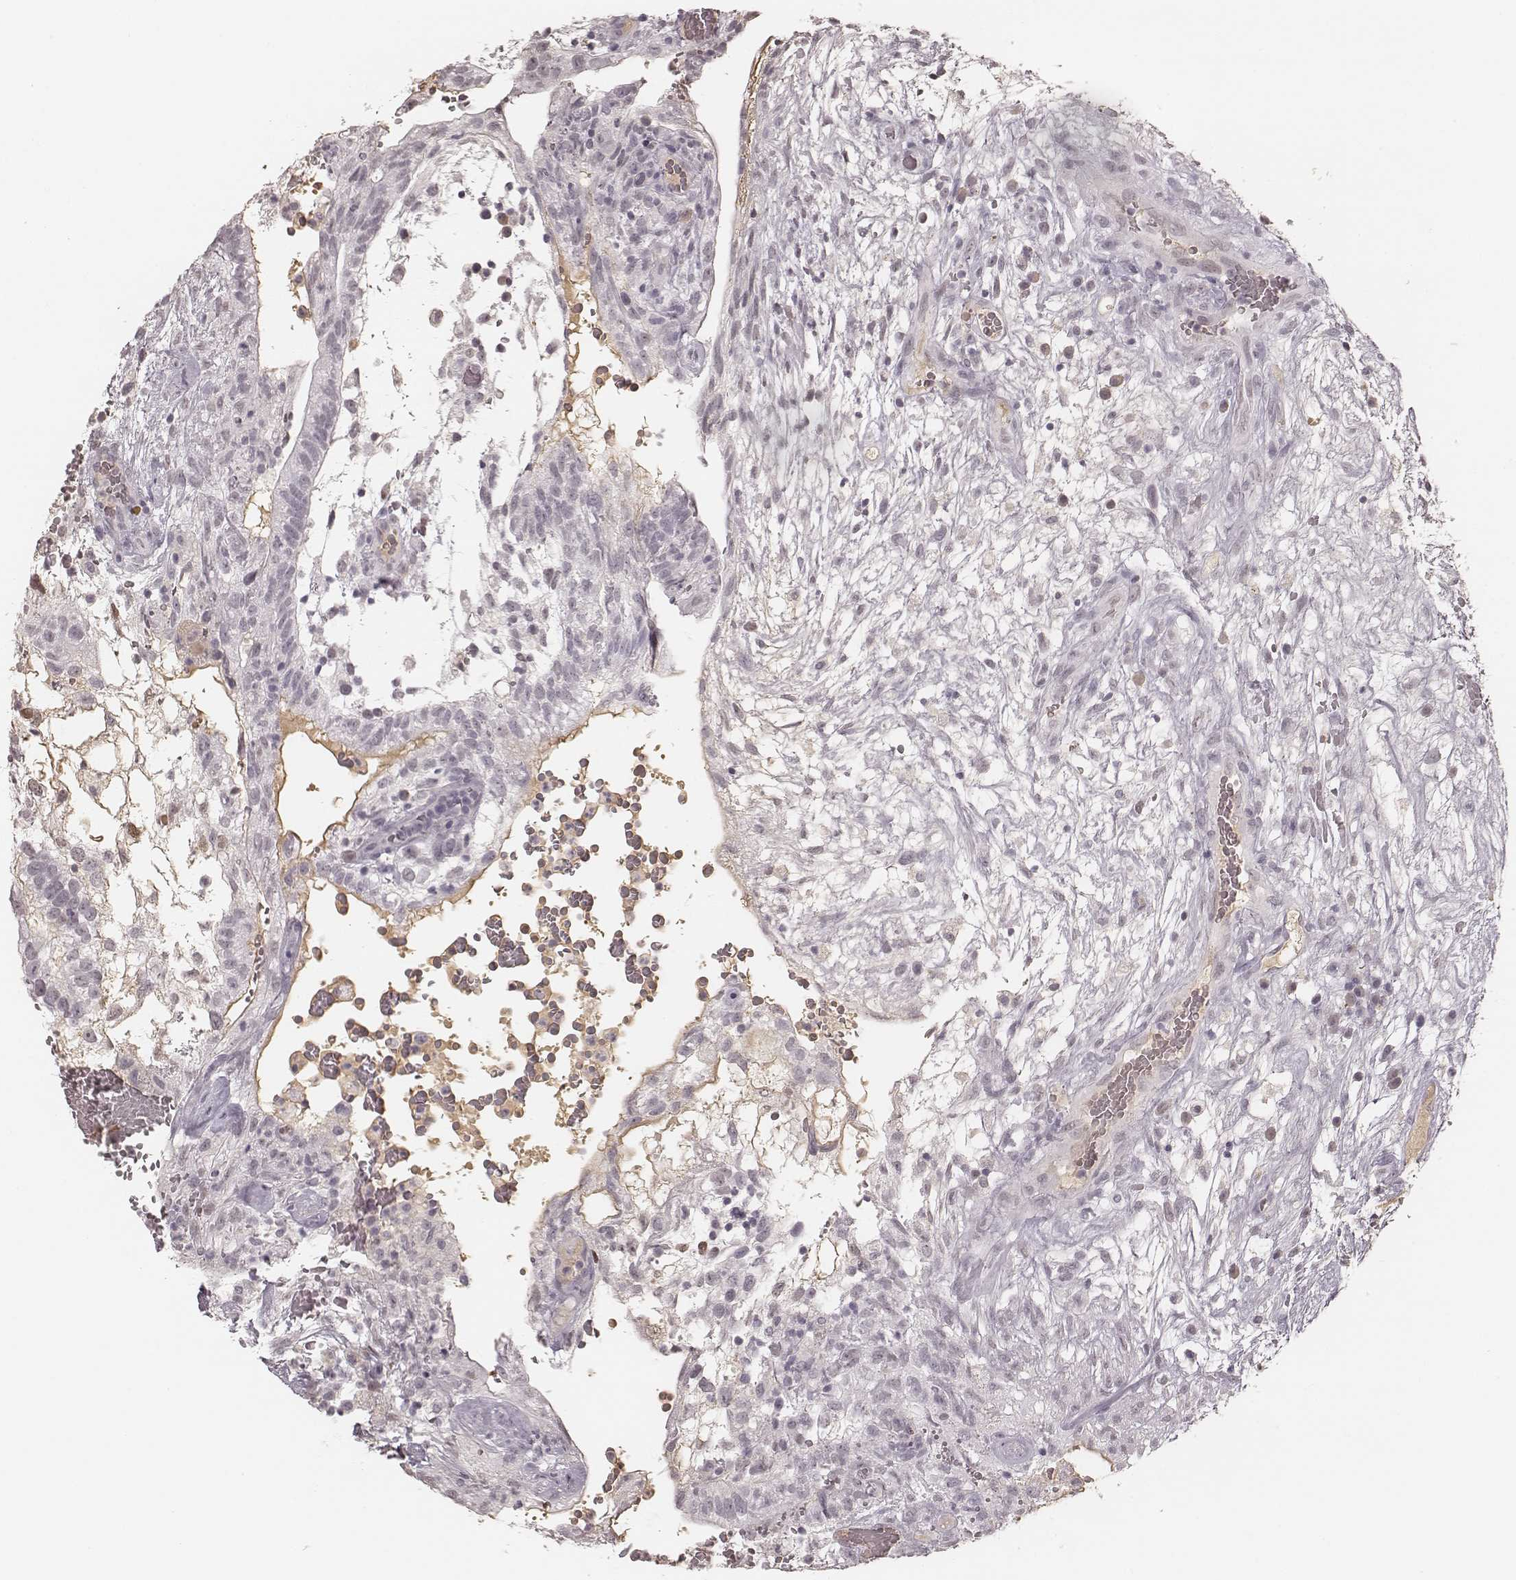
{"staining": {"intensity": "negative", "quantity": "none", "location": "none"}, "tissue": "testis cancer", "cell_type": "Tumor cells", "image_type": "cancer", "snomed": [{"axis": "morphology", "description": "Normal tissue, NOS"}, {"axis": "morphology", "description": "Carcinoma, Embryonal, NOS"}, {"axis": "topography", "description": "Testis"}], "caption": "Tumor cells are negative for brown protein staining in embryonal carcinoma (testis). Nuclei are stained in blue.", "gene": "MSX1", "patient": {"sex": "male", "age": 32}}